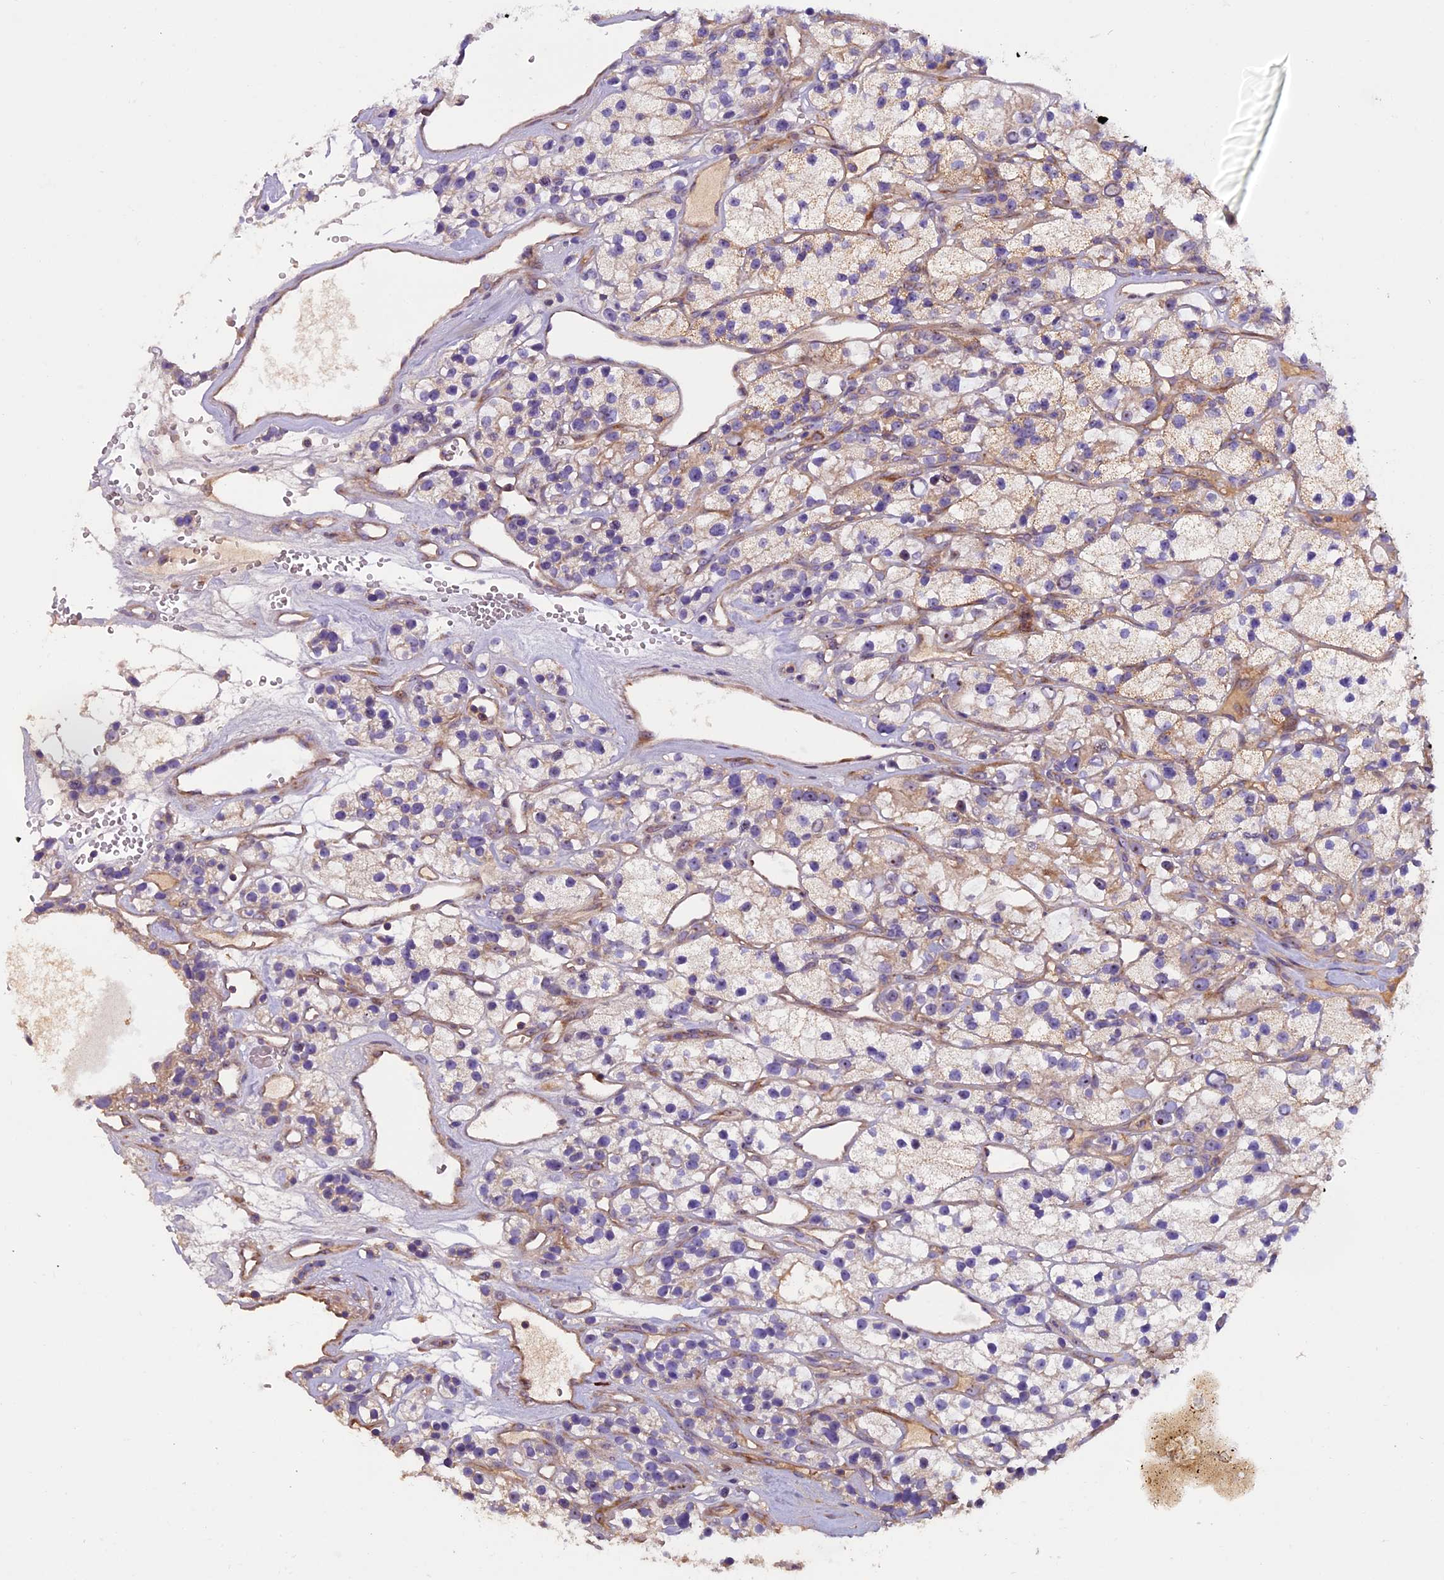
{"staining": {"intensity": "weak", "quantity": ">75%", "location": "cytoplasmic/membranous"}, "tissue": "renal cancer", "cell_type": "Tumor cells", "image_type": "cancer", "snomed": [{"axis": "morphology", "description": "Adenocarcinoma, NOS"}, {"axis": "topography", "description": "Kidney"}], "caption": "A micrograph showing weak cytoplasmic/membranous staining in approximately >75% of tumor cells in adenocarcinoma (renal), as visualized by brown immunohistochemical staining.", "gene": "FRY", "patient": {"sex": "female", "age": 57}}